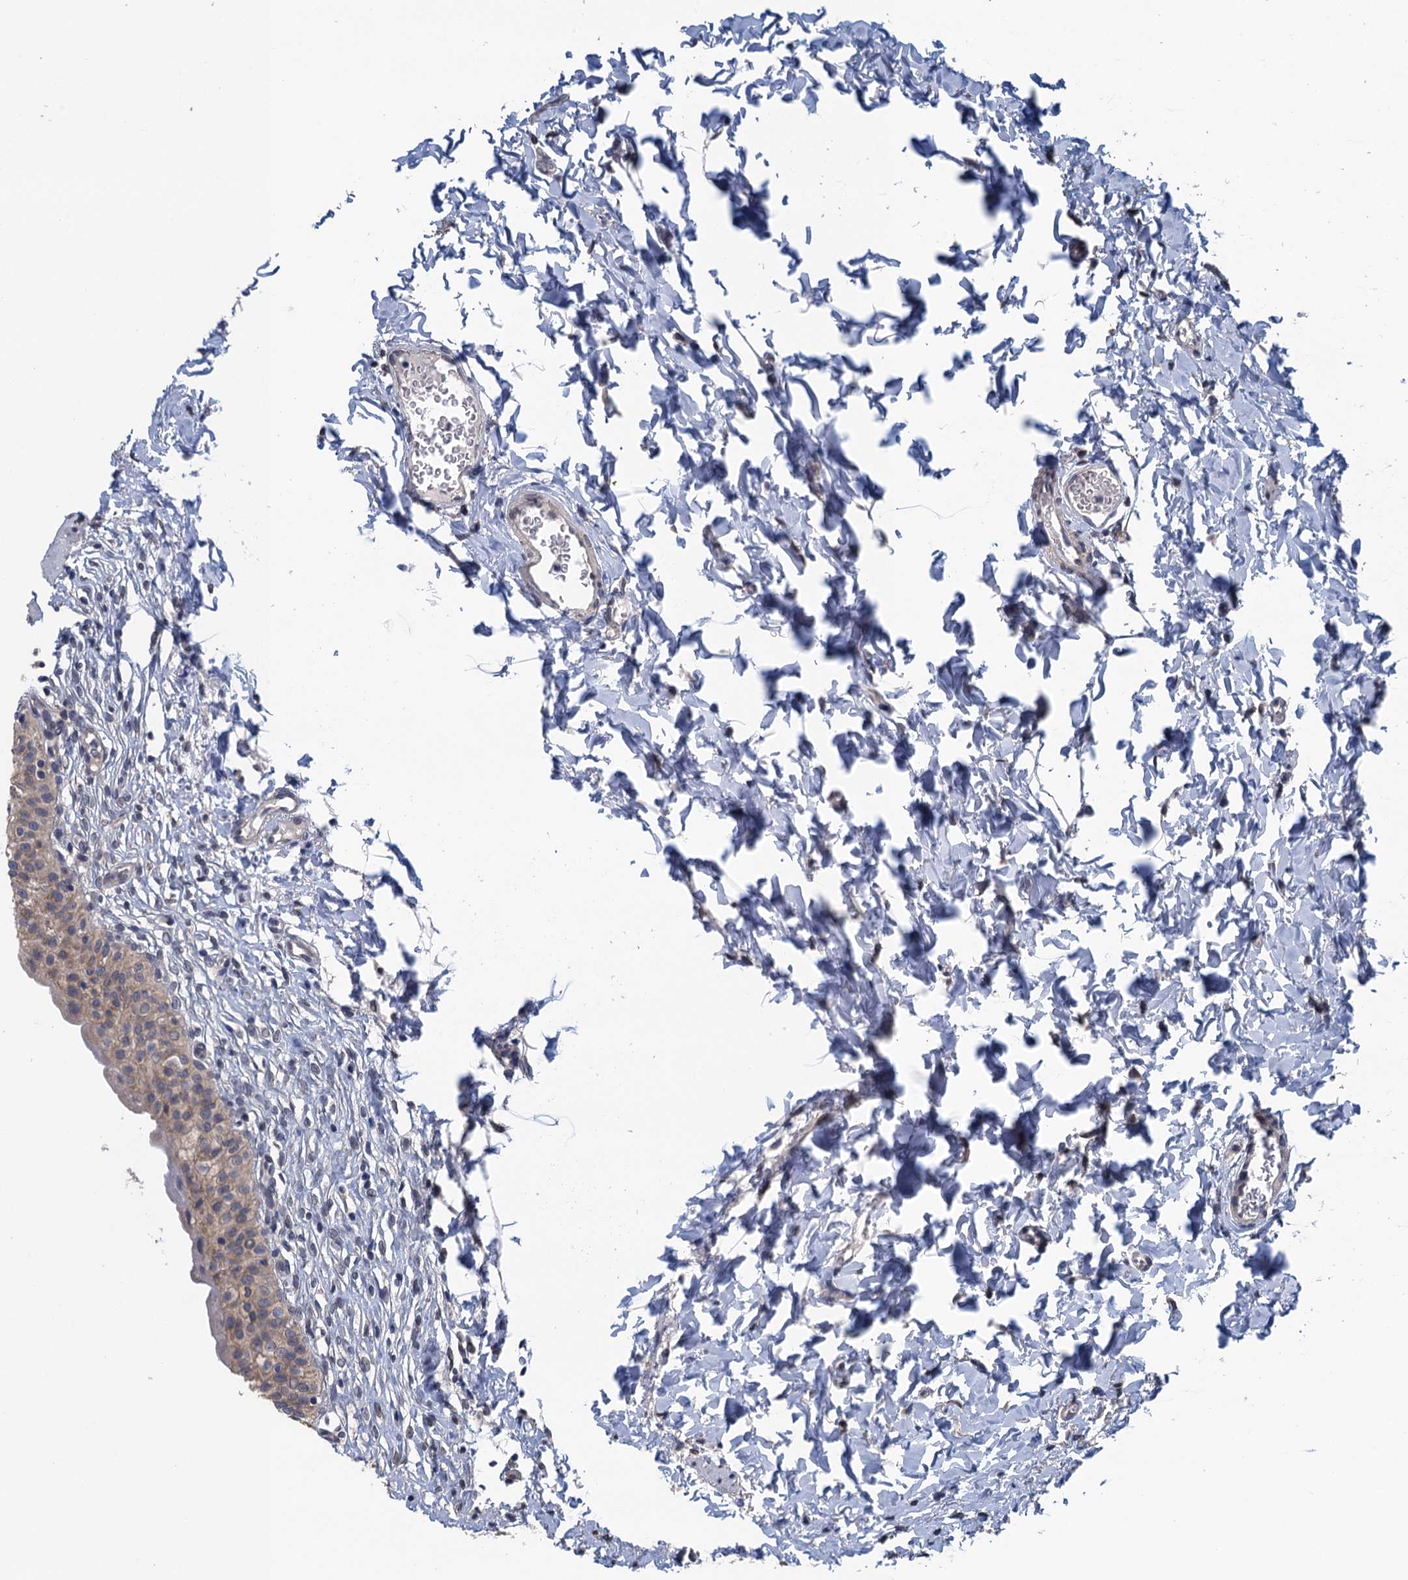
{"staining": {"intensity": "weak", "quantity": "<25%", "location": "cytoplasmic/membranous"}, "tissue": "urinary bladder", "cell_type": "Urothelial cells", "image_type": "normal", "snomed": [{"axis": "morphology", "description": "Normal tissue, NOS"}, {"axis": "topography", "description": "Urinary bladder"}], "caption": "High power microscopy photomicrograph of an immunohistochemistry (IHC) histopathology image of normal urinary bladder, revealing no significant staining in urothelial cells. (DAB (3,3'-diaminobenzidine) immunohistochemistry with hematoxylin counter stain).", "gene": "CTU2", "patient": {"sex": "male", "age": 55}}